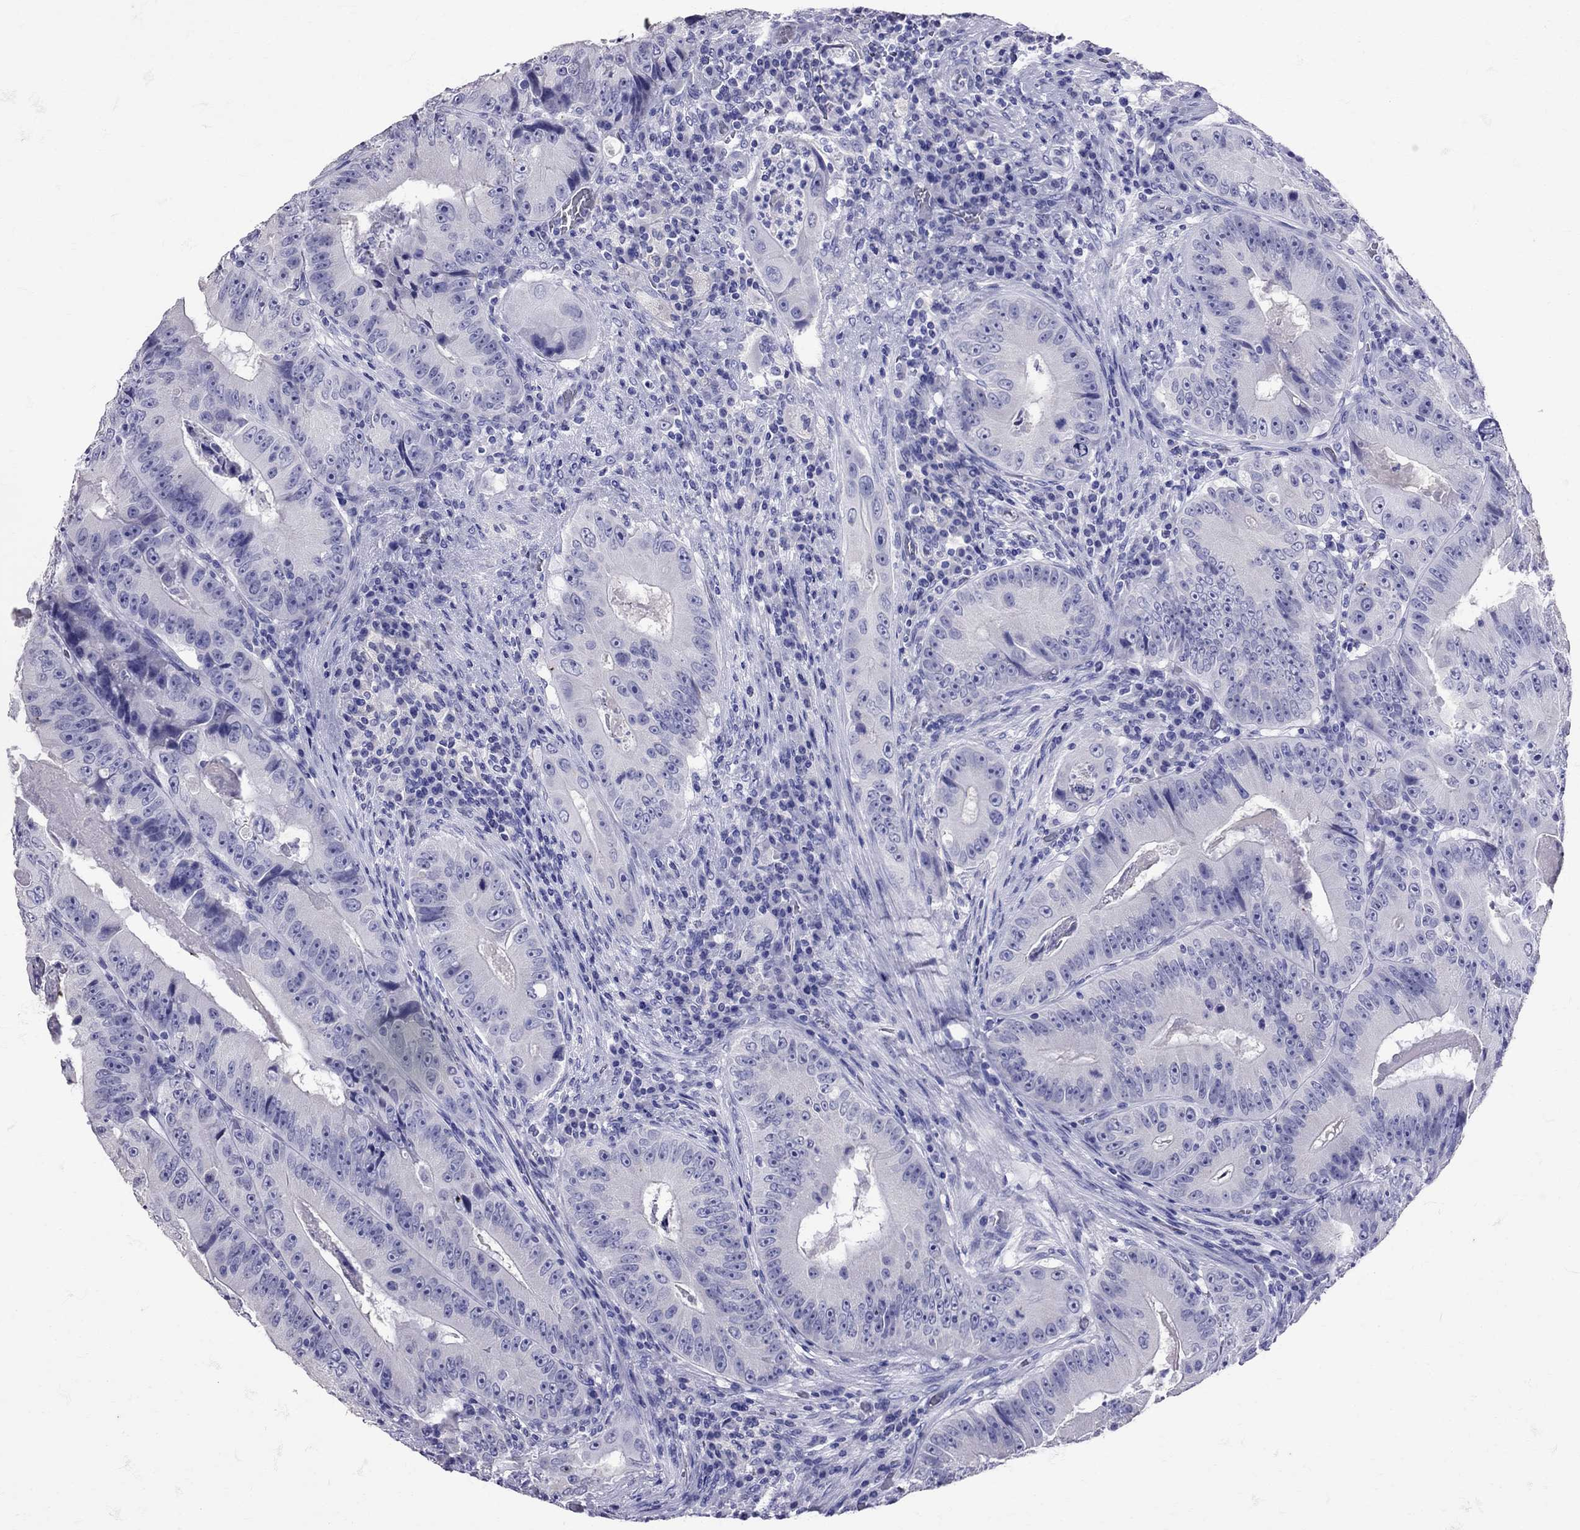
{"staining": {"intensity": "negative", "quantity": "none", "location": "none"}, "tissue": "colorectal cancer", "cell_type": "Tumor cells", "image_type": "cancer", "snomed": [{"axis": "morphology", "description": "Adenocarcinoma, NOS"}, {"axis": "topography", "description": "Colon"}], "caption": "A high-resolution photomicrograph shows immunohistochemistry (IHC) staining of colorectal adenocarcinoma, which displays no significant staining in tumor cells.", "gene": "AVP", "patient": {"sex": "female", "age": 86}}